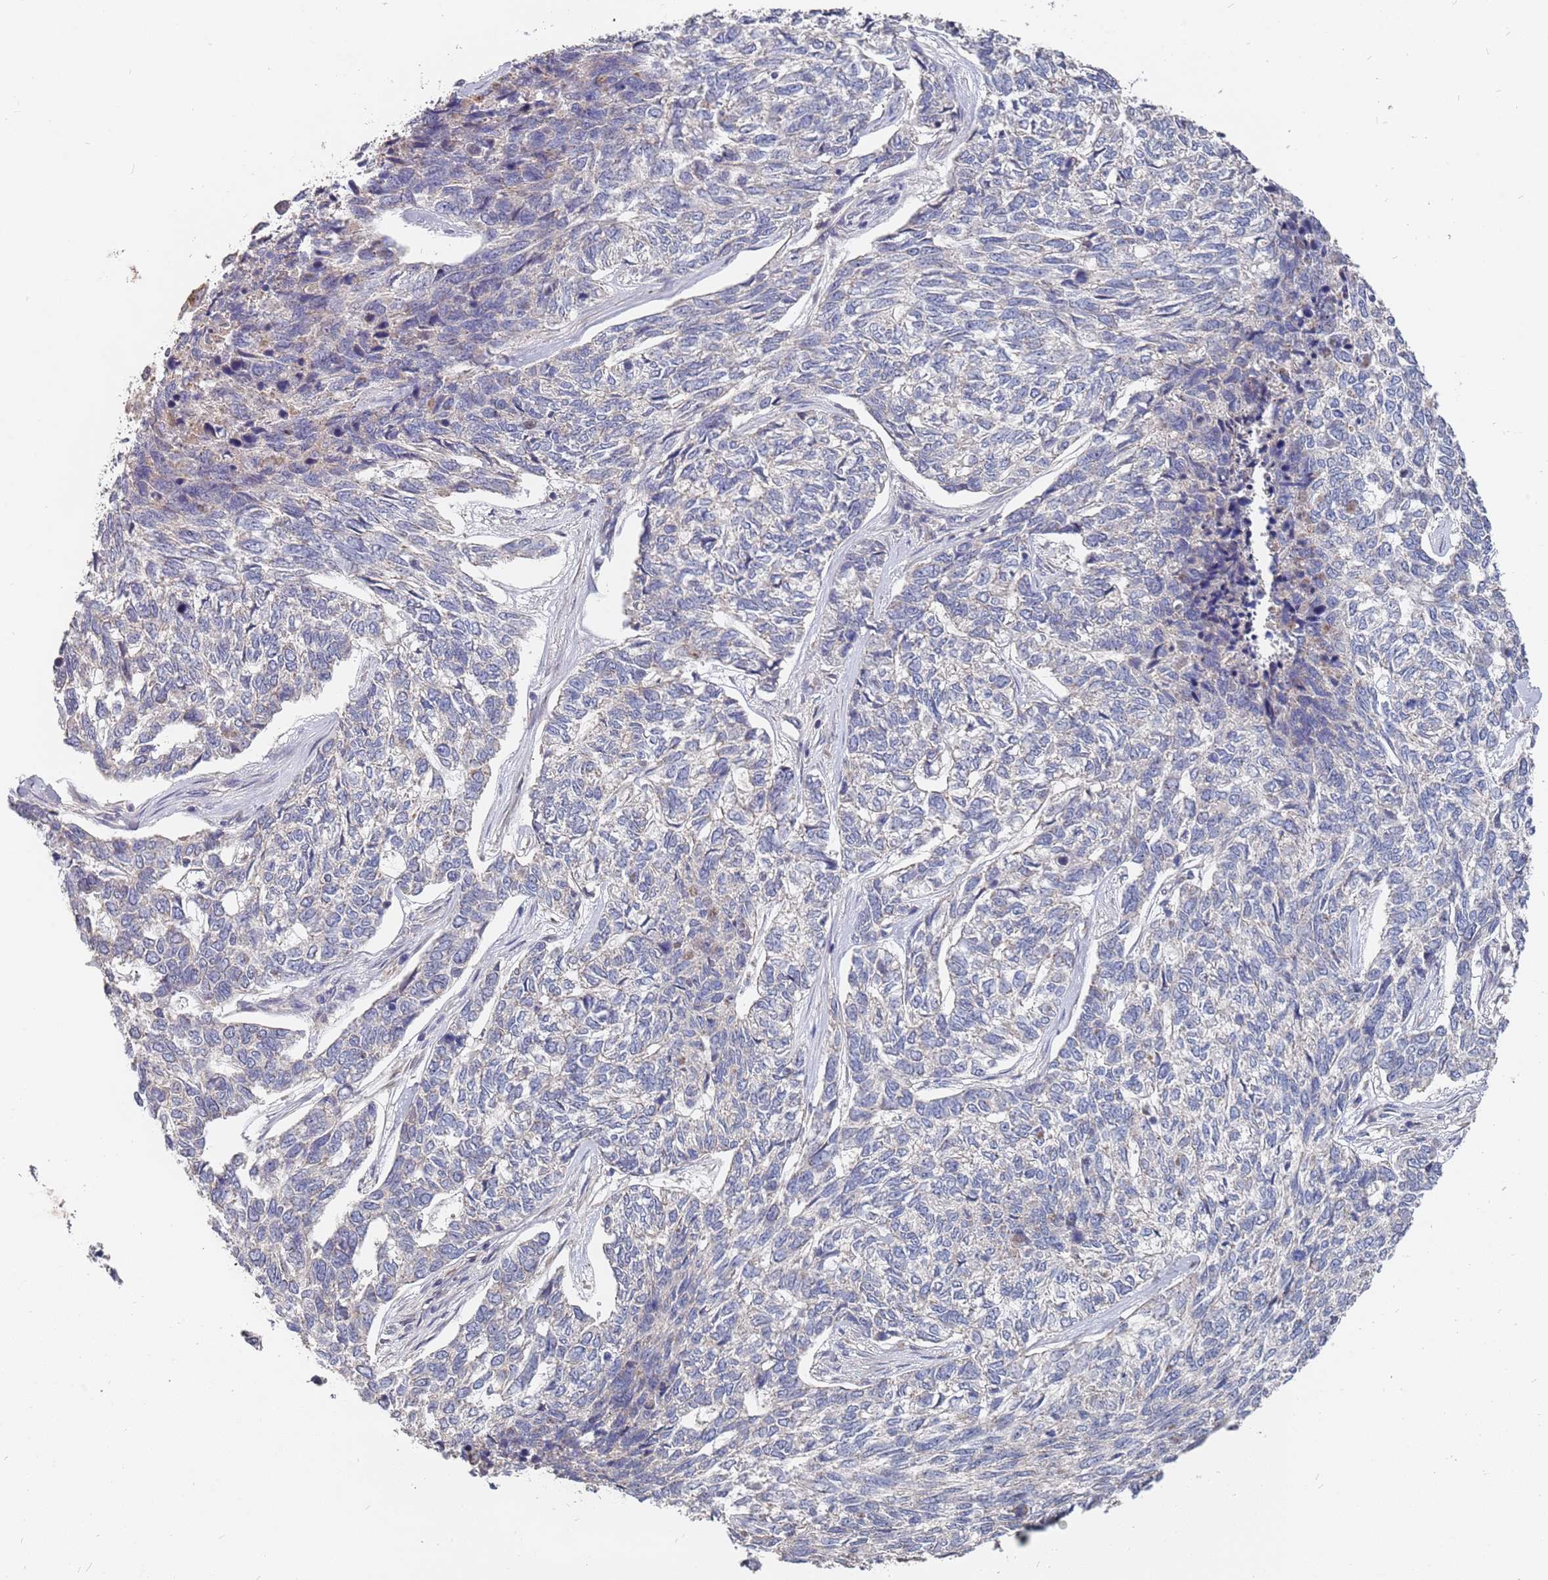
{"staining": {"intensity": "negative", "quantity": "none", "location": "none"}, "tissue": "skin cancer", "cell_type": "Tumor cells", "image_type": "cancer", "snomed": [{"axis": "morphology", "description": "Basal cell carcinoma"}, {"axis": "topography", "description": "Skin"}], "caption": "High magnification brightfield microscopy of basal cell carcinoma (skin) stained with DAB (brown) and counterstained with hematoxylin (blue): tumor cells show no significant expression.", "gene": "TCEANC2", "patient": {"sex": "female", "age": 65}}